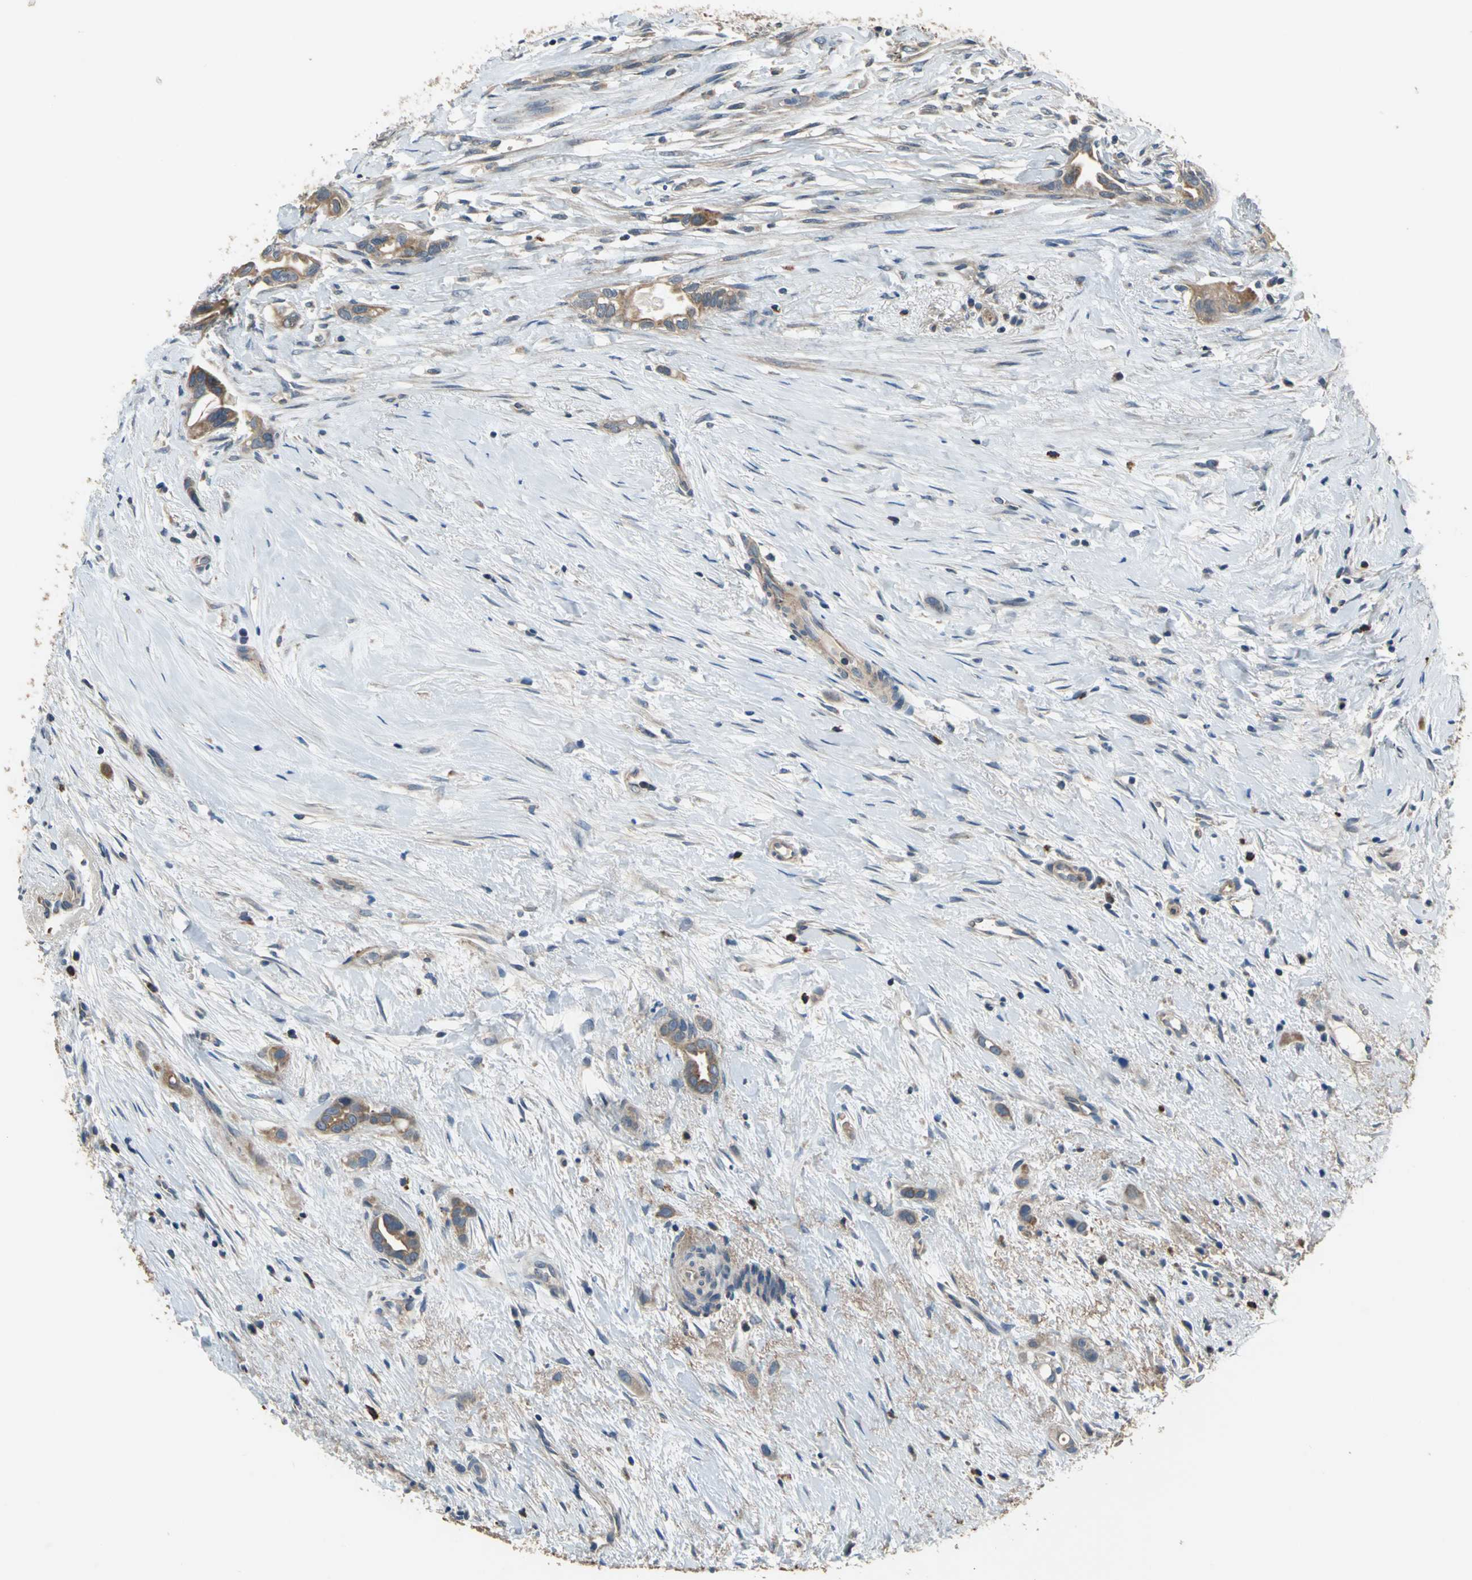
{"staining": {"intensity": "moderate", "quantity": ">75%", "location": "cytoplasmic/membranous"}, "tissue": "liver cancer", "cell_type": "Tumor cells", "image_type": "cancer", "snomed": [{"axis": "morphology", "description": "Cholangiocarcinoma"}, {"axis": "topography", "description": "Liver"}], "caption": "There is medium levels of moderate cytoplasmic/membranous positivity in tumor cells of liver cholangiocarcinoma, as demonstrated by immunohistochemical staining (brown color).", "gene": "TRAK1", "patient": {"sex": "female", "age": 65}}